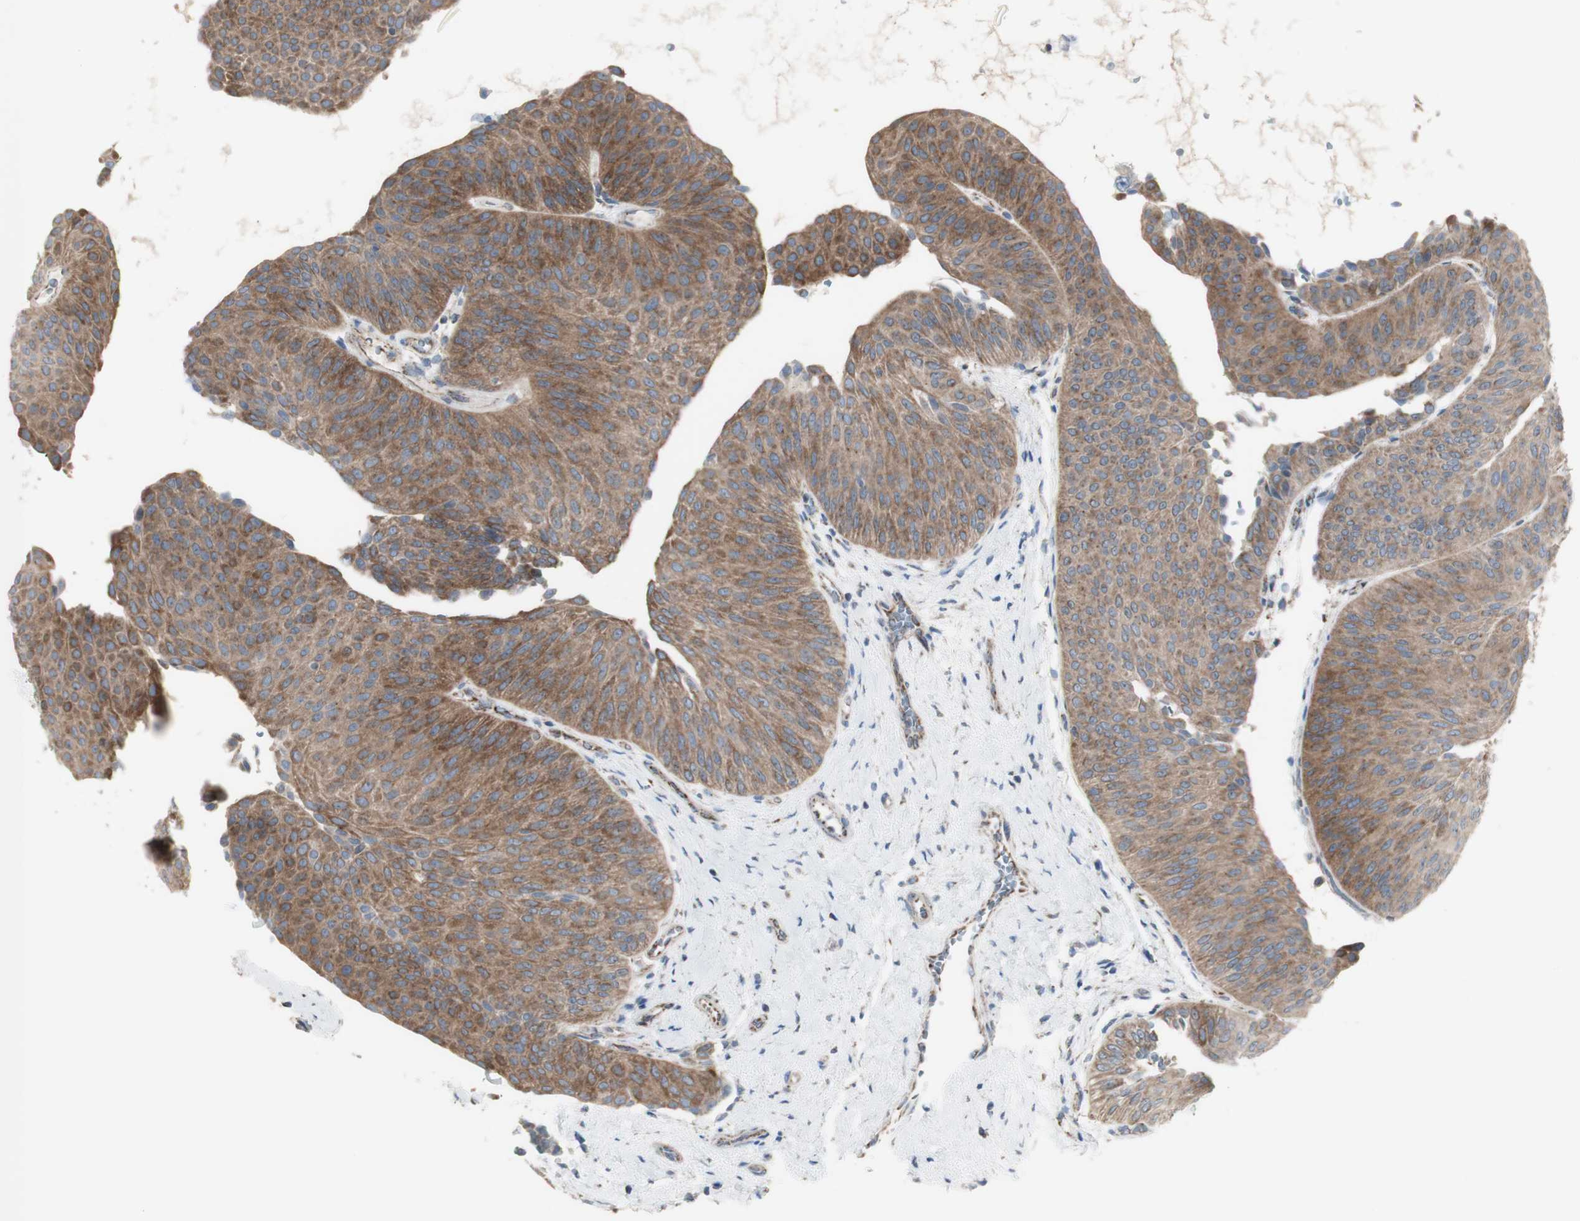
{"staining": {"intensity": "moderate", "quantity": ">75%", "location": "cytoplasmic/membranous"}, "tissue": "urothelial cancer", "cell_type": "Tumor cells", "image_type": "cancer", "snomed": [{"axis": "morphology", "description": "Urothelial carcinoma, Low grade"}, {"axis": "topography", "description": "Urinary bladder"}], "caption": "Human urothelial cancer stained with a brown dye demonstrates moderate cytoplasmic/membranous positive staining in about >75% of tumor cells.", "gene": "C3orf52", "patient": {"sex": "female", "age": 60}}